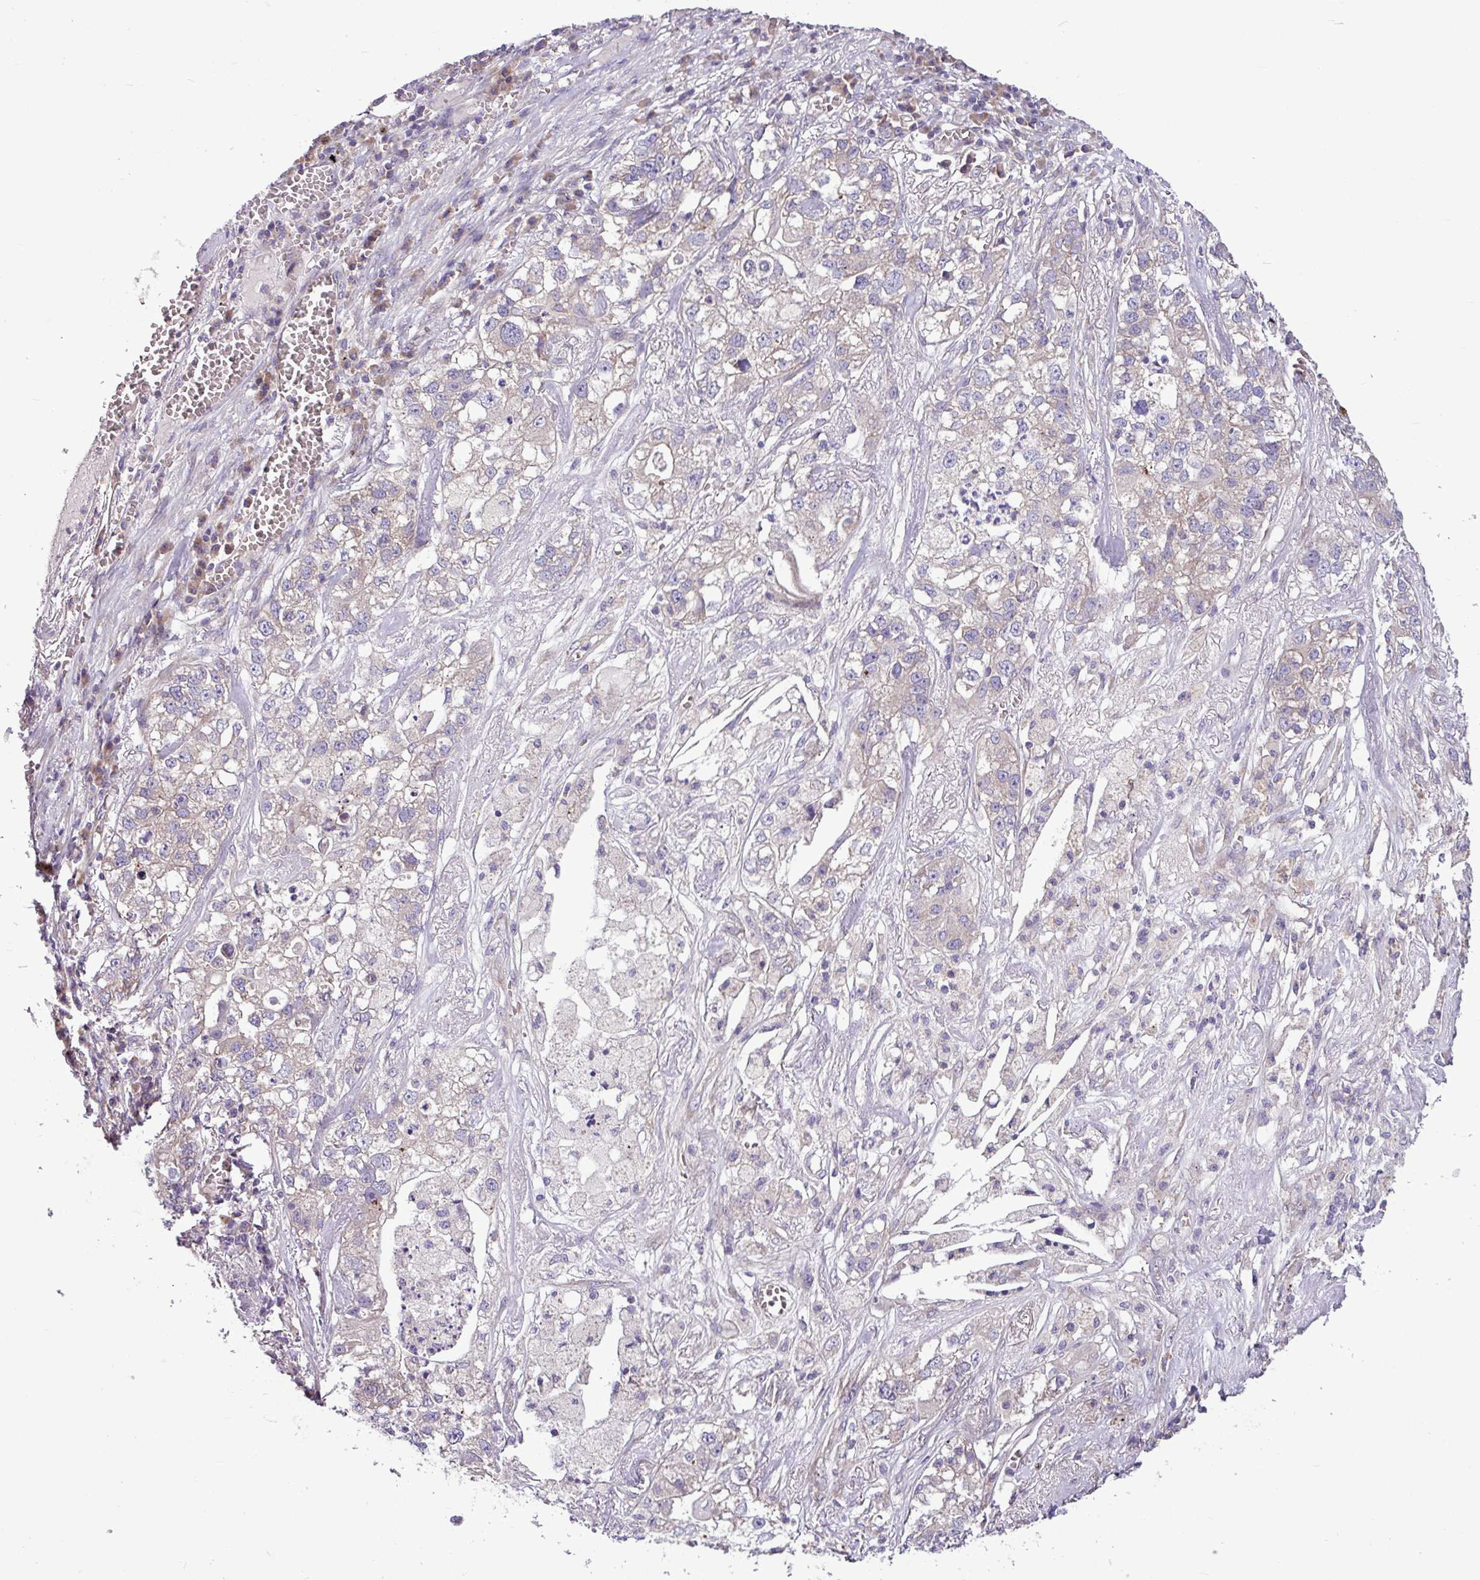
{"staining": {"intensity": "negative", "quantity": "none", "location": "none"}, "tissue": "lung cancer", "cell_type": "Tumor cells", "image_type": "cancer", "snomed": [{"axis": "morphology", "description": "Adenocarcinoma, NOS"}, {"axis": "topography", "description": "Lung"}], "caption": "Lung adenocarcinoma was stained to show a protein in brown. There is no significant expression in tumor cells. (DAB (3,3'-diaminobenzidine) immunohistochemistry, high magnification).", "gene": "MROH2A", "patient": {"sex": "male", "age": 49}}